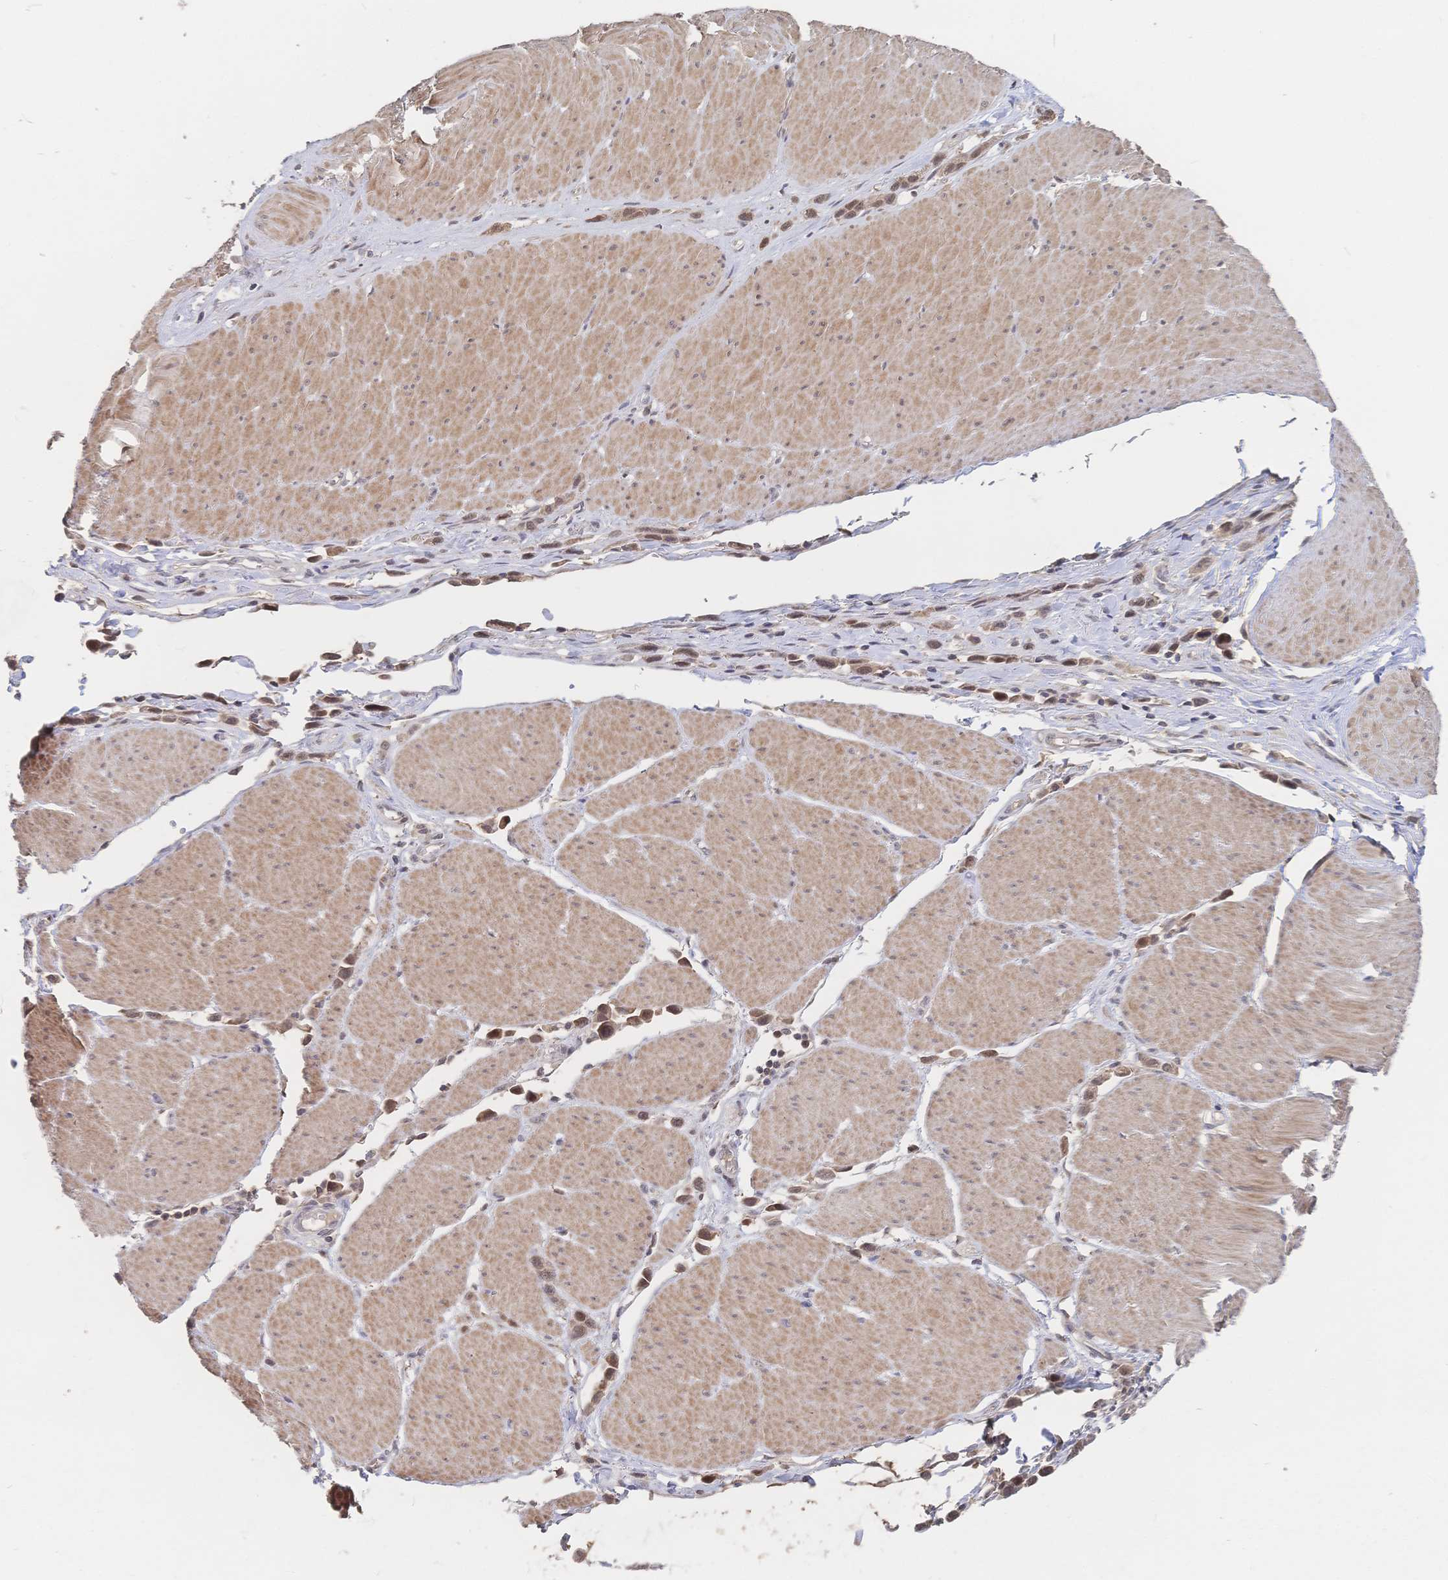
{"staining": {"intensity": "moderate", "quantity": ">75%", "location": "nuclear"}, "tissue": "stomach cancer", "cell_type": "Tumor cells", "image_type": "cancer", "snomed": [{"axis": "morphology", "description": "Adenocarcinoma, NOS"}, {"axis": "topography", "description": "Stomach"}], "caption": "A histopathology image showing moderate nuclear staining in about >75% of tumor cells in adenocarcinoma (stomach), as visualized by brown immunohistochemical staining.", "gene": "LRP5", "patient": {"sex": "male", "age": 47}}